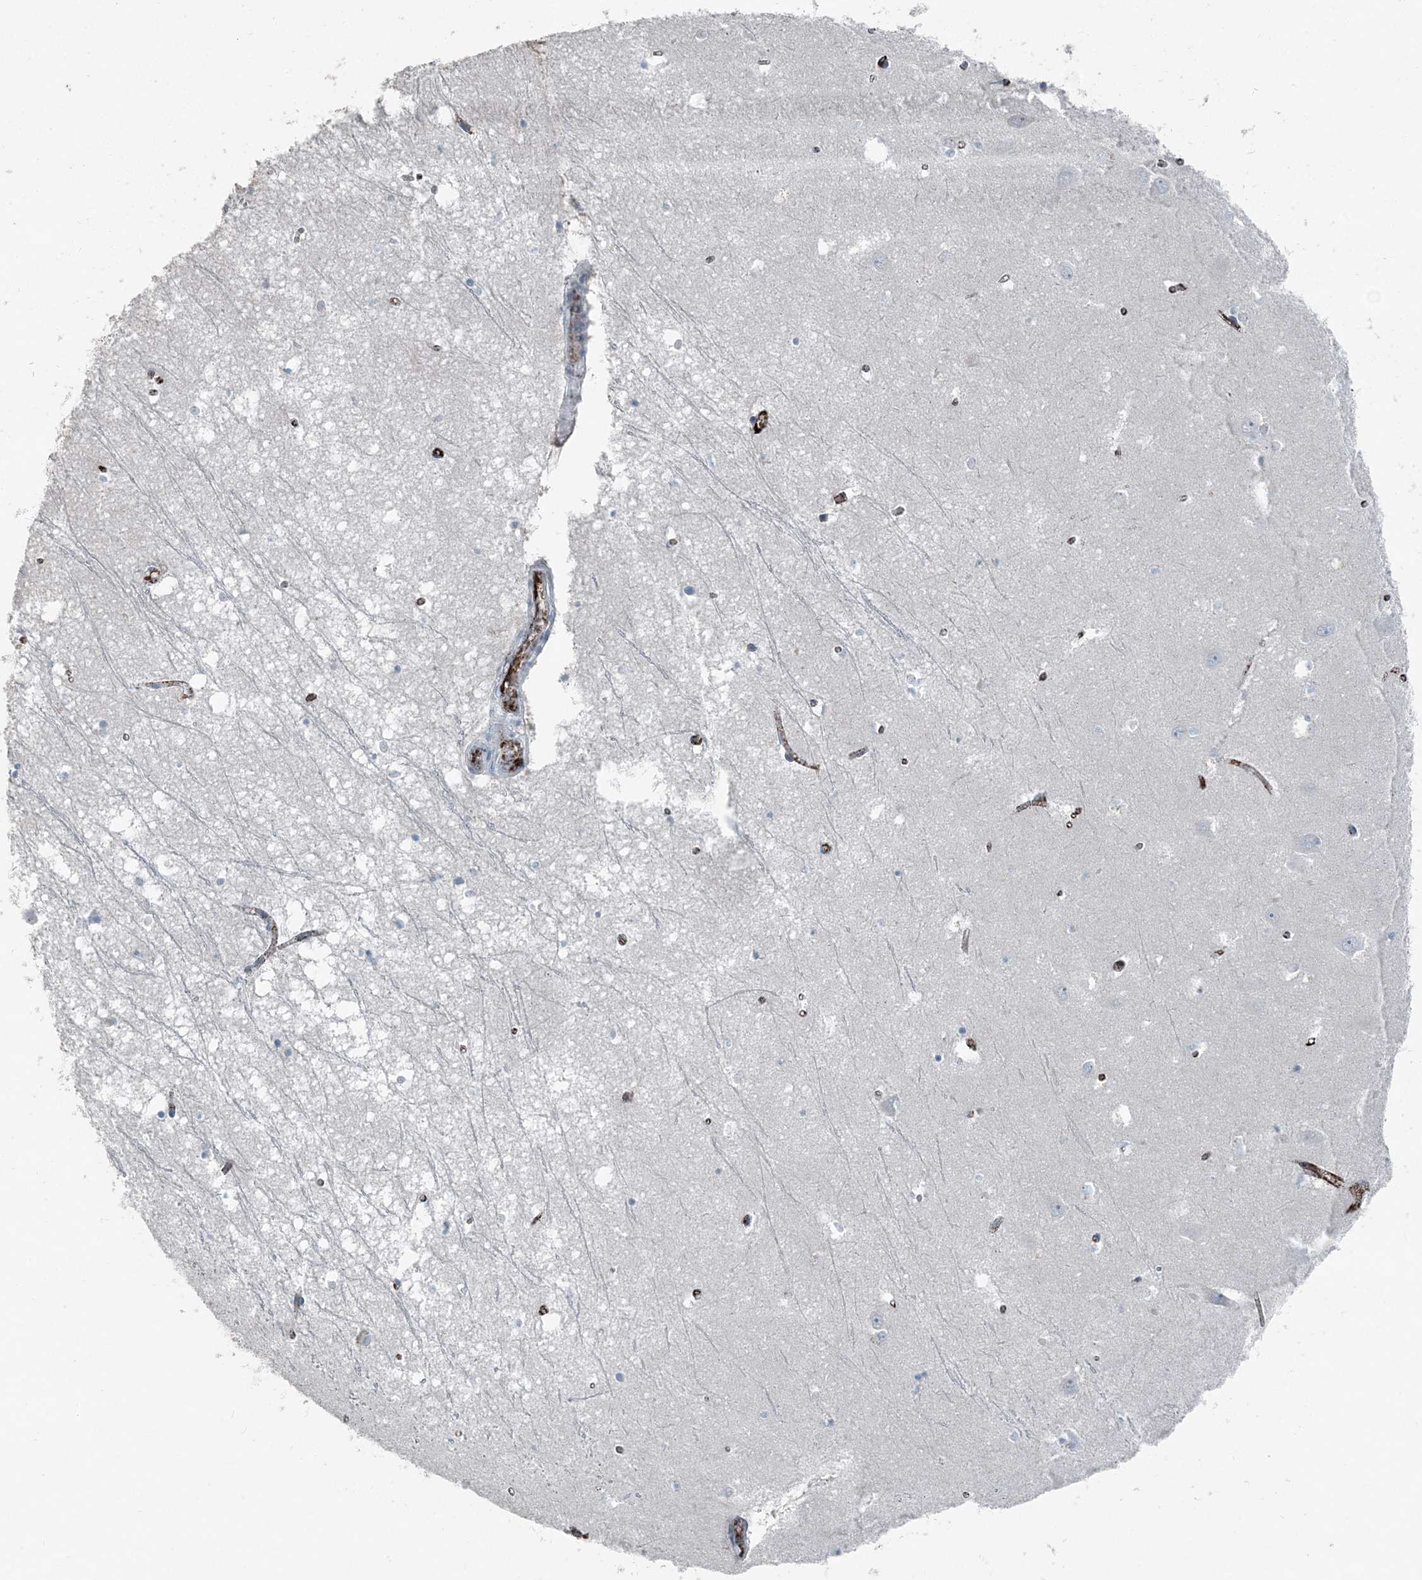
{"staining": {"intensity": "negative", "quantity": "none", "location": "none"}, "tissue": "hippocampus", "cell_type": "Glial cells", "image_type": "normal", "snomed": [{"axis": "morphology", "description": "Normal tissue, NOS"}, {"axis": "topography", "description": "Hippocampus"}], "caption": "An image of hippocampus stained for a protein exhibits no brown staining in glial cells. (Brightfield microscopy of DAB (3,3'-diaminobenzidine) immunohistochemistry (IHC) at high magnification).", "gene": "ELOVL7", "patient": {"sex": "male", "age": 70}}